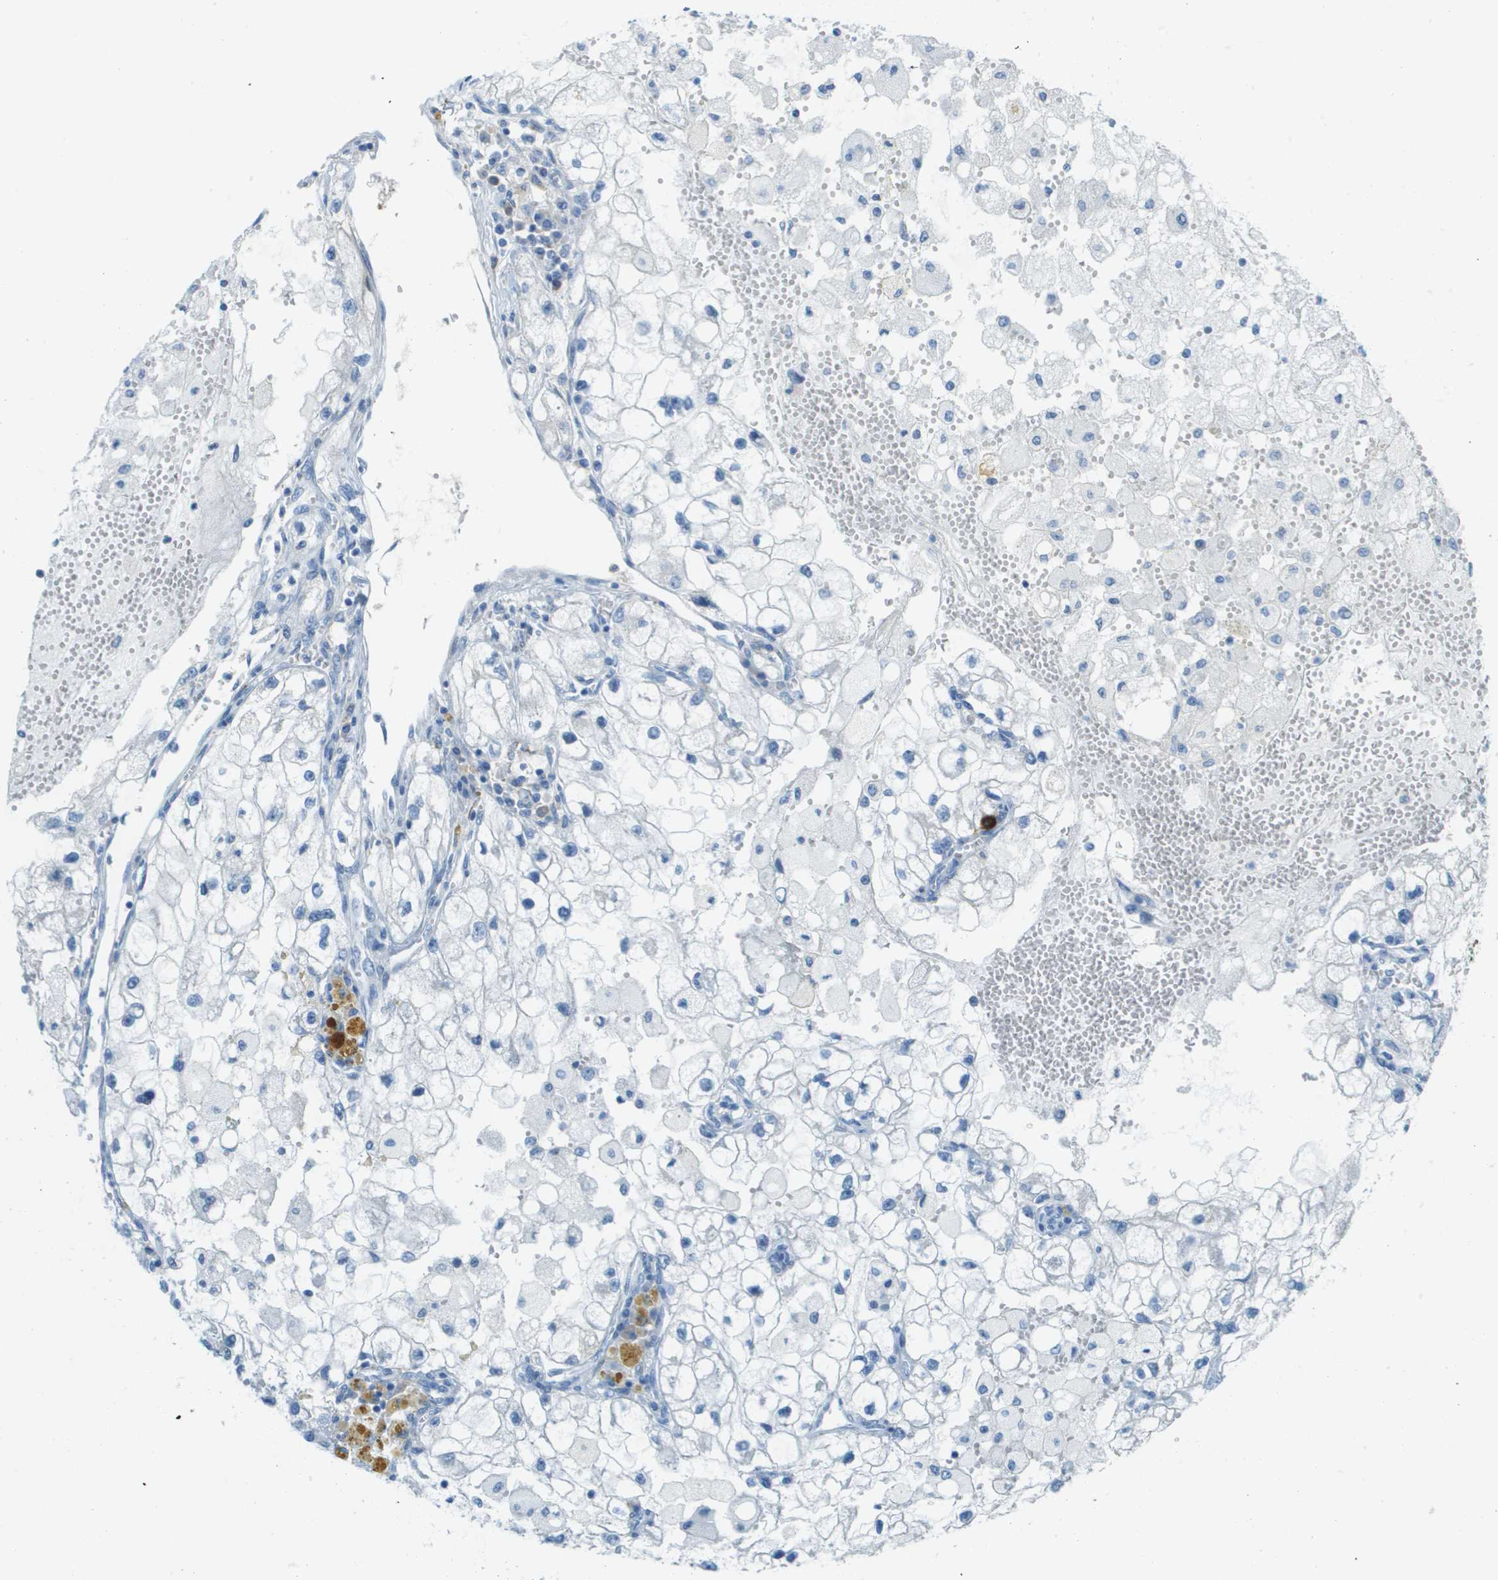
{"staining": {"intensity": "negative", "quantity": "none", "location": "none"}, "tissue": "renal cancer", "cell_type": "Tumor cells", "image_type": "cancer", "snomed": [{"axis": "morphology", "description": "Adenocarcinoma, NOS"}, {"axis": "topography", "description": "Kidney"}], "caption": "An immunohistochemistry (IHC) image of renal cancer (adenocarcinoma) is shown. There is no staining in tumor cells of renal cancer (adenocarcinoma). (DAB immunohistochemistry (IHC), high magnification).", "gene": "DCN", "patient": {"sex": "female", "age": 70}}